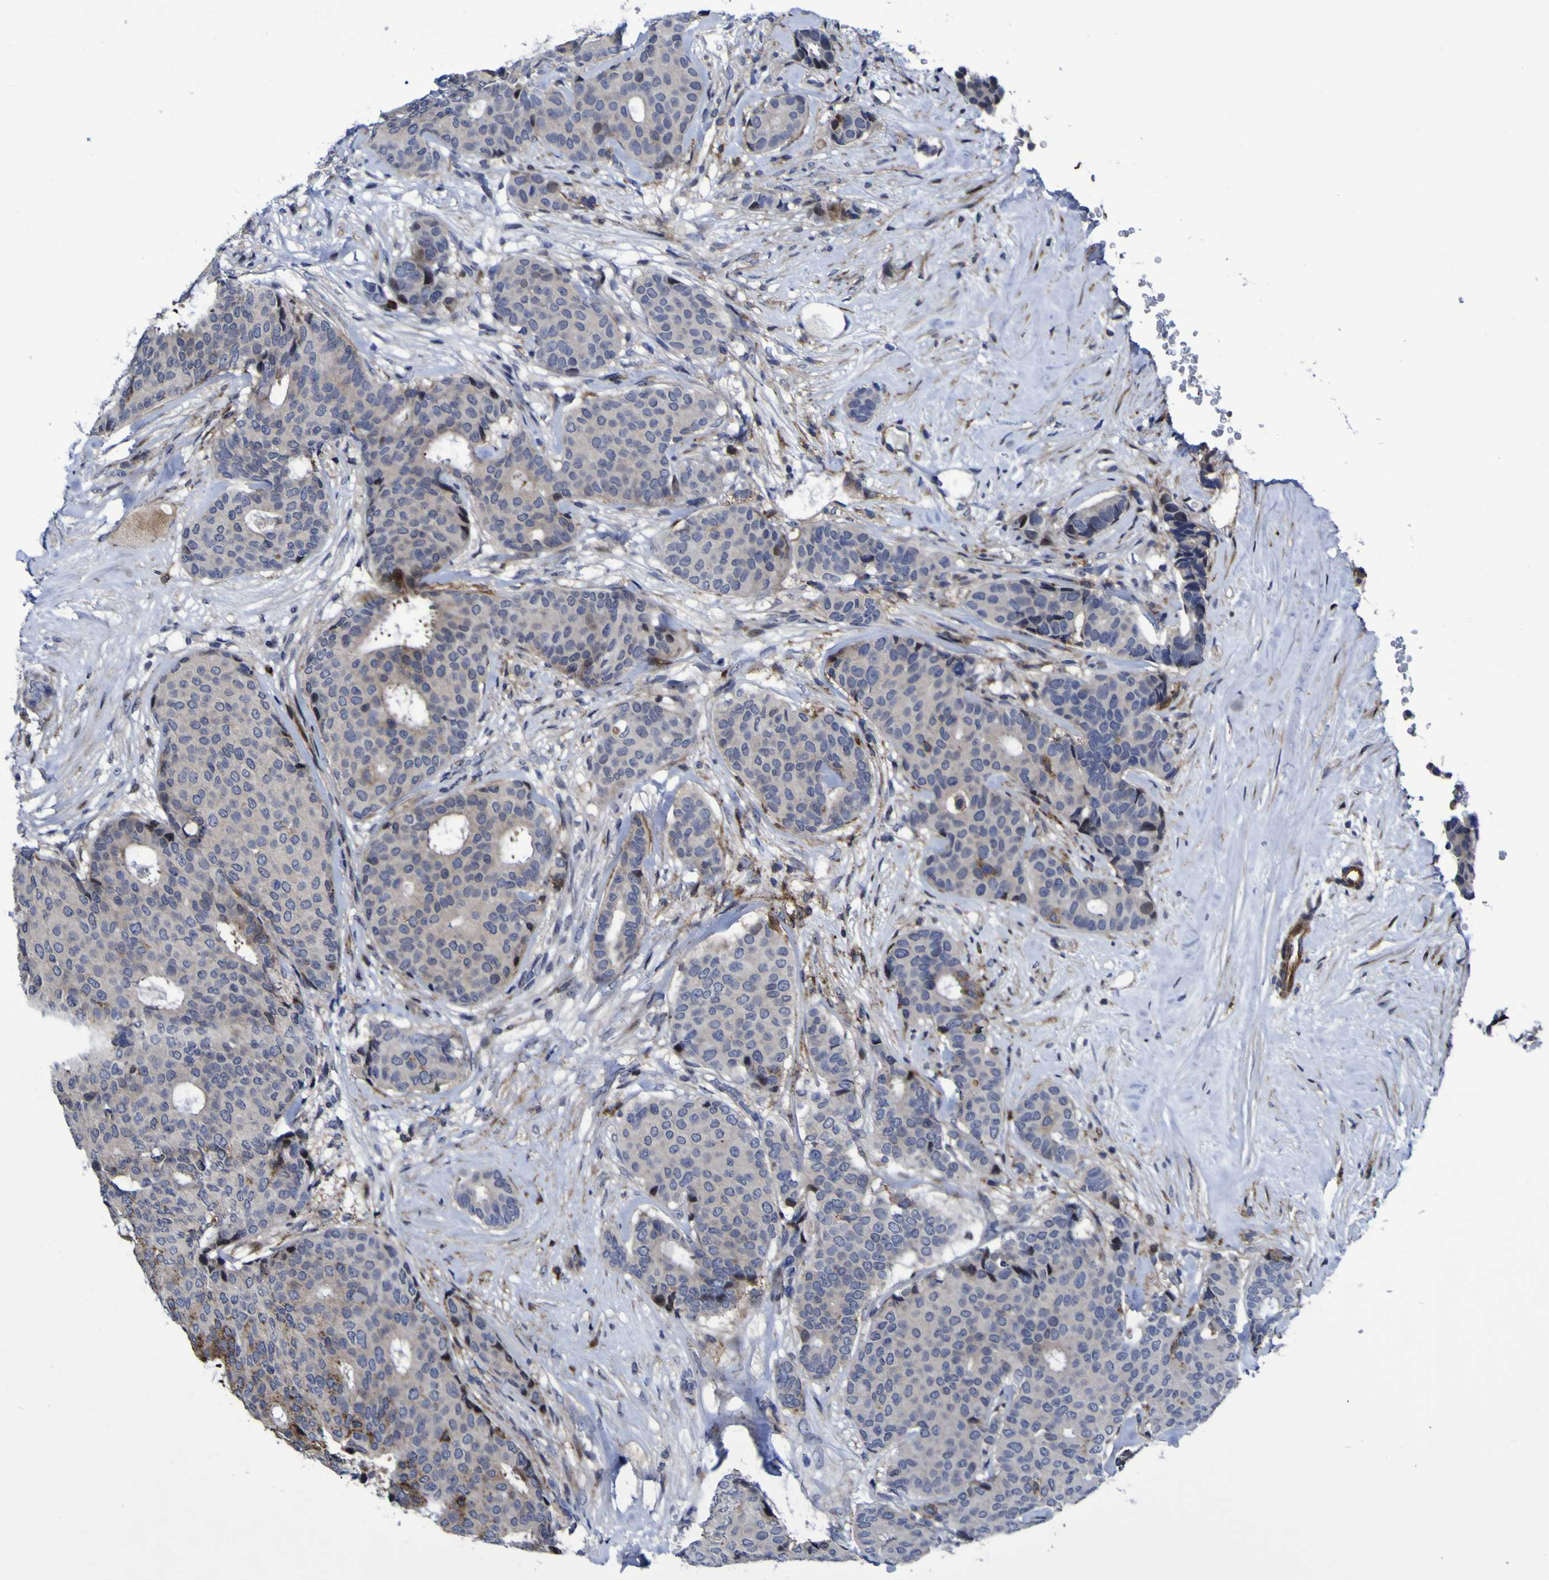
{"staining": {"intensity": "weak", "quantity": ">75%", "location": "cytoplasmic/membranous"}, "tissue": "breast cancer", "cell_type": "Tumor cells", "image_type": "cancer", "snomed": [{"axis": "morphology", "description": "Duct carcinoma"}, {"axis": "topography", "description": "Breast"}], "caption": "Immunohistochemical staining of breast intraductal carcinoma displays low levels of weak cytoplasmic/membranous protein positivity in approximately >75% of tumor cells.", "gene": "MGLL", "patient": {"sex": "female", "age": 75}}